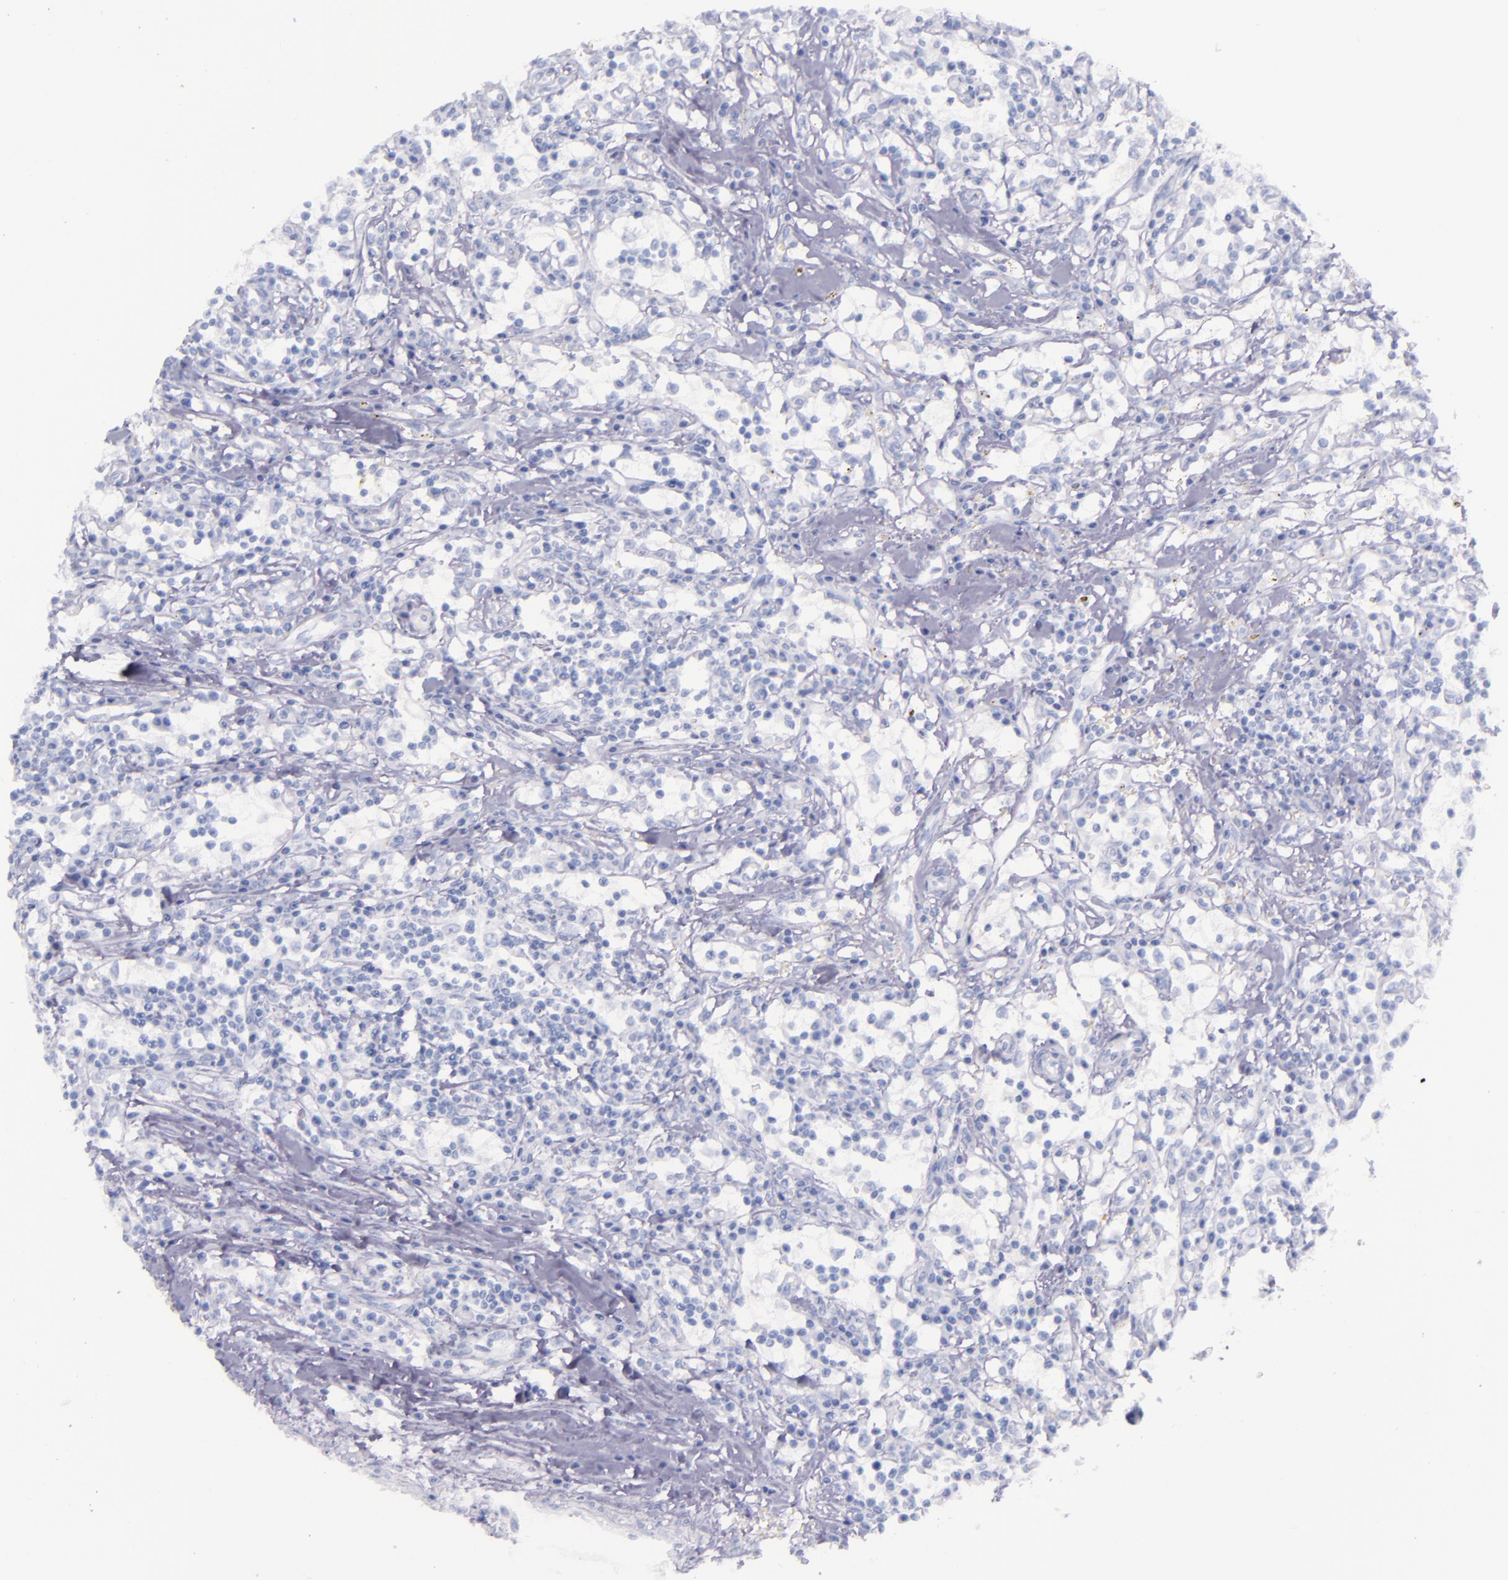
{"staining": {"intensity": "negative", "quantity": "none", "location": "none"}, "tissue": "renal cancer", "cell_type": "Tumor cells", "image_type": "cancer", "snomed": [{"axis": "morphology", "description": "Adenocarcinoma, NOS"}, {"axis": "topography", "description": "Kidney"}], "caption": "Tumor cells show no significant staining in renal adenocarcinoma.", "gene": "SFTPB", "patient": {"sex": "male", "age": 82}}